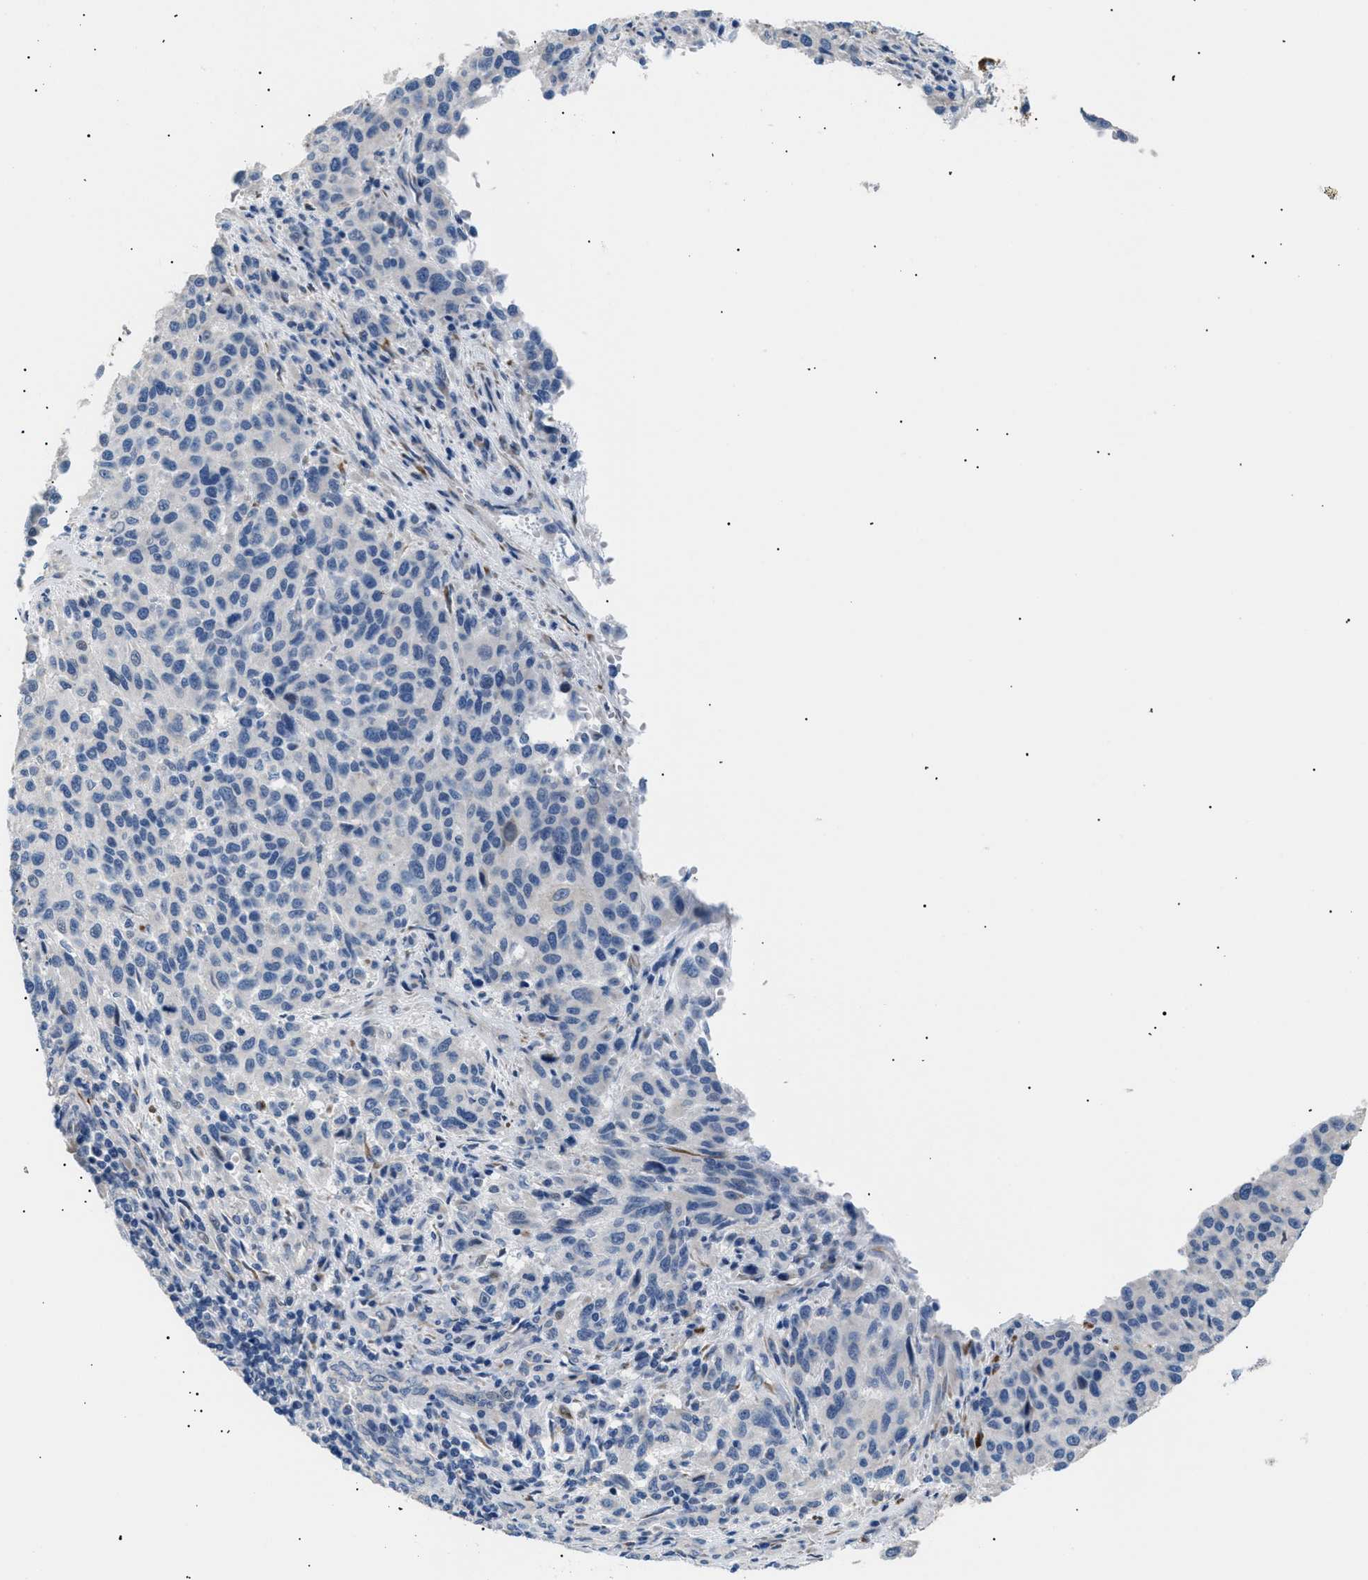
{"staining": {"intensity": "negative", "quantity": "none", "location": "none"}, "tissue": "melanoma", "cell_type": "Tumor cells", "image_type": "cancer", "snomed": [{"axis": "morphology", "description": "Malignant melanoma, Metastatic site"}, {"axis": "topography", "description": "Lymph node"}], "caption": "A high-resolution histopathology image shows immunohistochemistry staining of malignant melanoma (metastatic site), which reveals no significant expression in tumor cells.", "gene": "ICA1", "patient": {"sex": "male", "age": 61}}